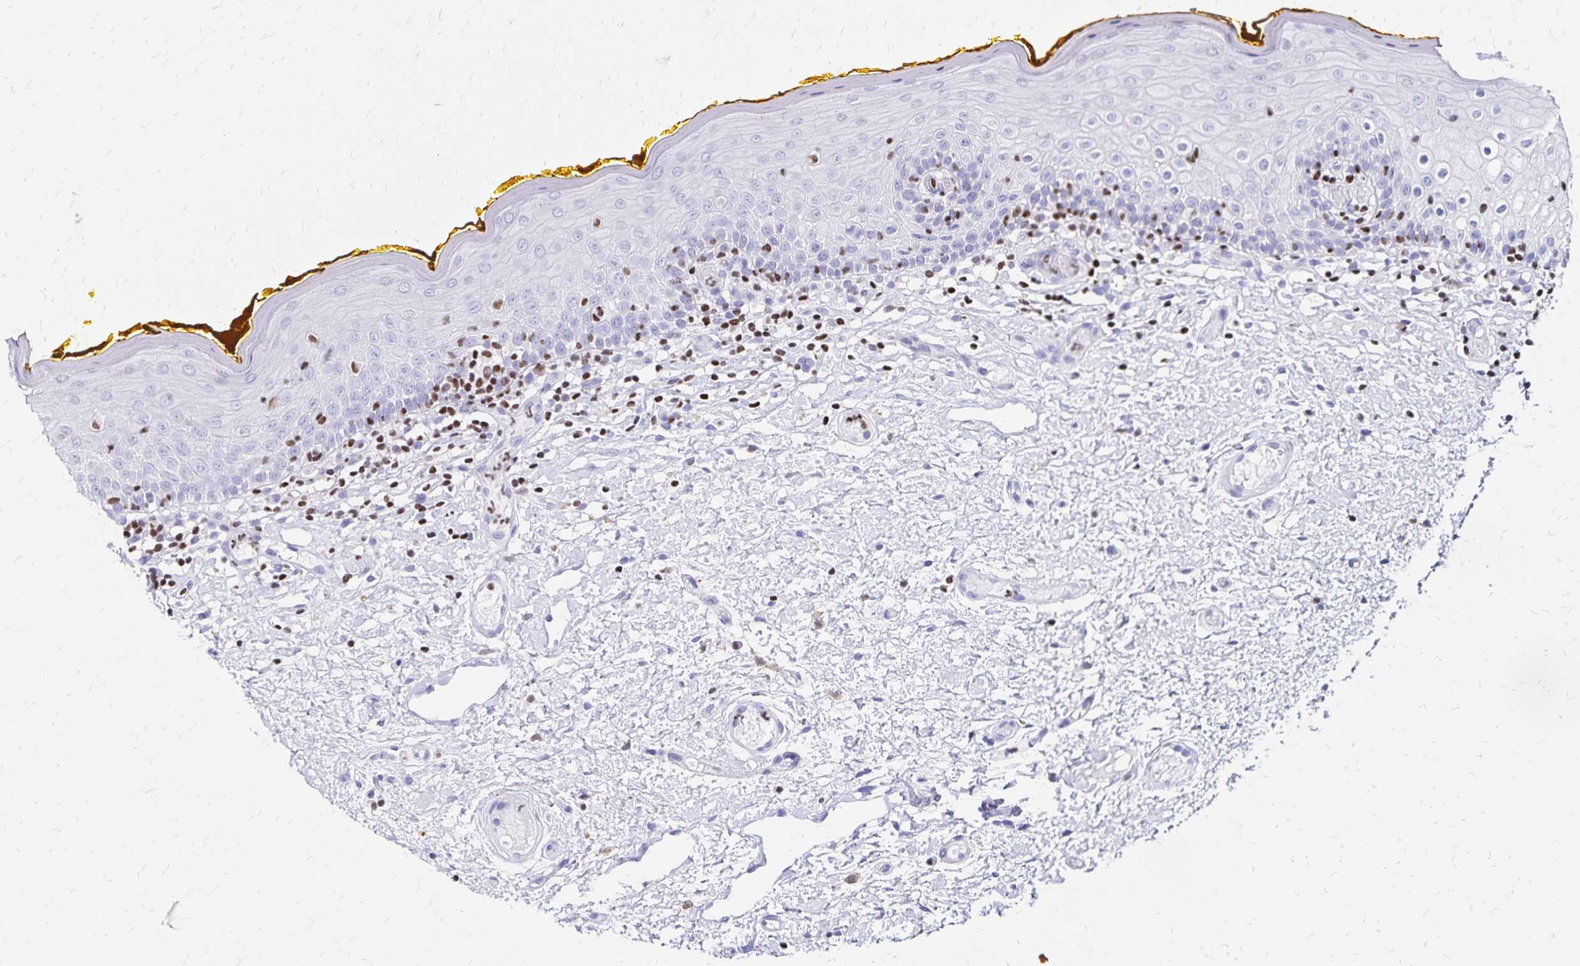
{"staining": {"intensity": "negative", "quantity": "none", "location": "none"}, "tissue": "oral mucosa", "cell_type": "Squamous epithelial cells", "image_type": "normal", "snomed": [{"axis": "morphology", "description": "Normal tissue, NOS"}, {"axis": "topography", "description": "Oral tissue"}, {"axis": "topography", "description": "Tounge, NOS"}], "caption": "Immunohistochemistry of benign human oral mucosa shows no positivity in squamous epithelial cells. (IHC, brightfield microscopy, high magnification).", "gene": "IKZF1", "patient": {"sex": "female", "age": 58}}